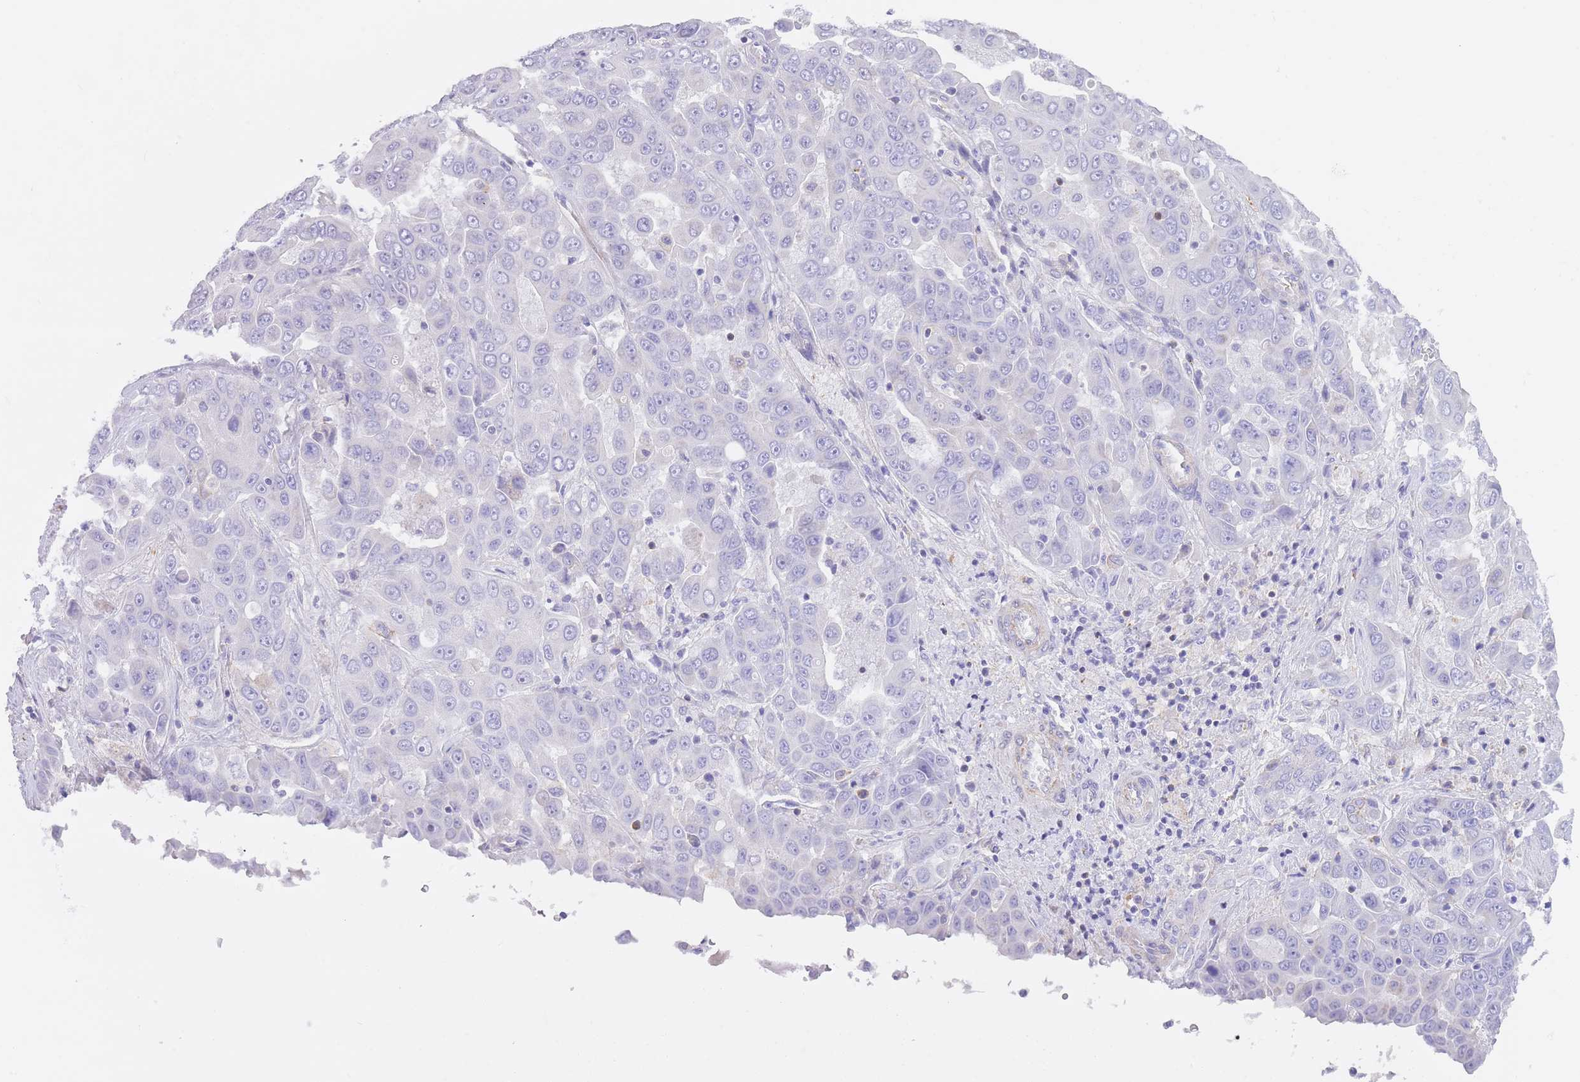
{"staining": {"intensity": "negative", "quantity": "none", "location": "none"}, "tissue": "liver cancer", "cell_type": "Tumor cells", "image_type": "cancer", "snomed": [{"axis": "morphology", "description": "Cholangiocarcinoma"}, {"axis": "topography", "description": "Liver"}], "caption": "DAB (3,3'-diaminobenzidine) immunohistochemical staining of human cholangiocarcinoma (liver) exhibits no significant staining in tumor cells.", "gene": "LDB3", "patient": {"sex": "female", "age": 52}}